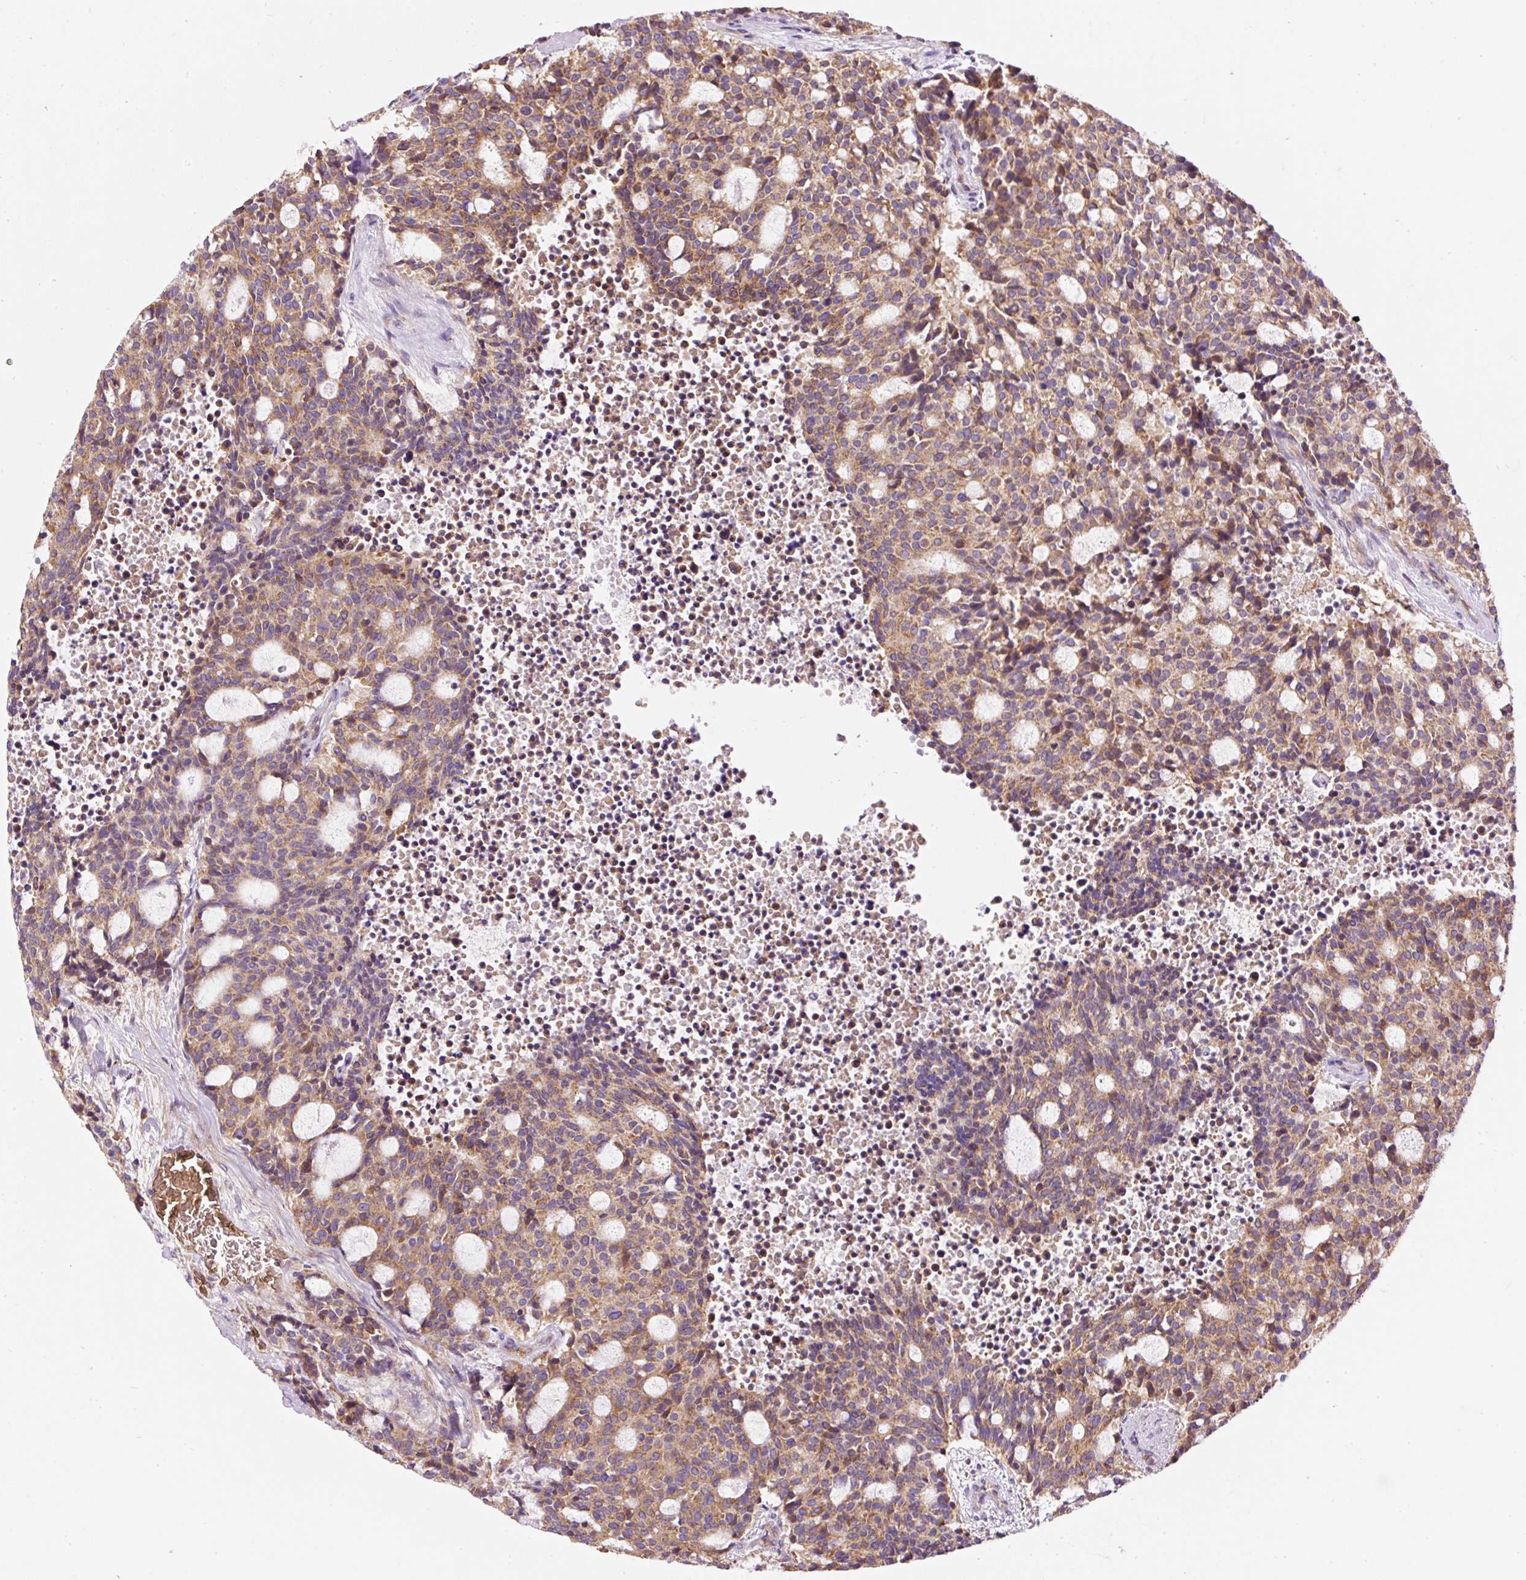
{"staining": {"intensity": "moderate", "quantity": ">75%", "location": "cytoplasmic/membranous"}, "tissue": "carcinoid", "cell_type": "Tumor cells", "image_type": "cancer", "snomed": [{"axis": "morphology", "description": "Carcinoid, malignant, NOS"}, {"axis": "topography", "description": "Pancreas"}], "caption": "Protein staining displays moderate cytoplasmic/membranous expression in about >75% of tumor cells in carcinoid.", "gene": "PRRC2A", "patient": {"sex": "female", "age": 54}}